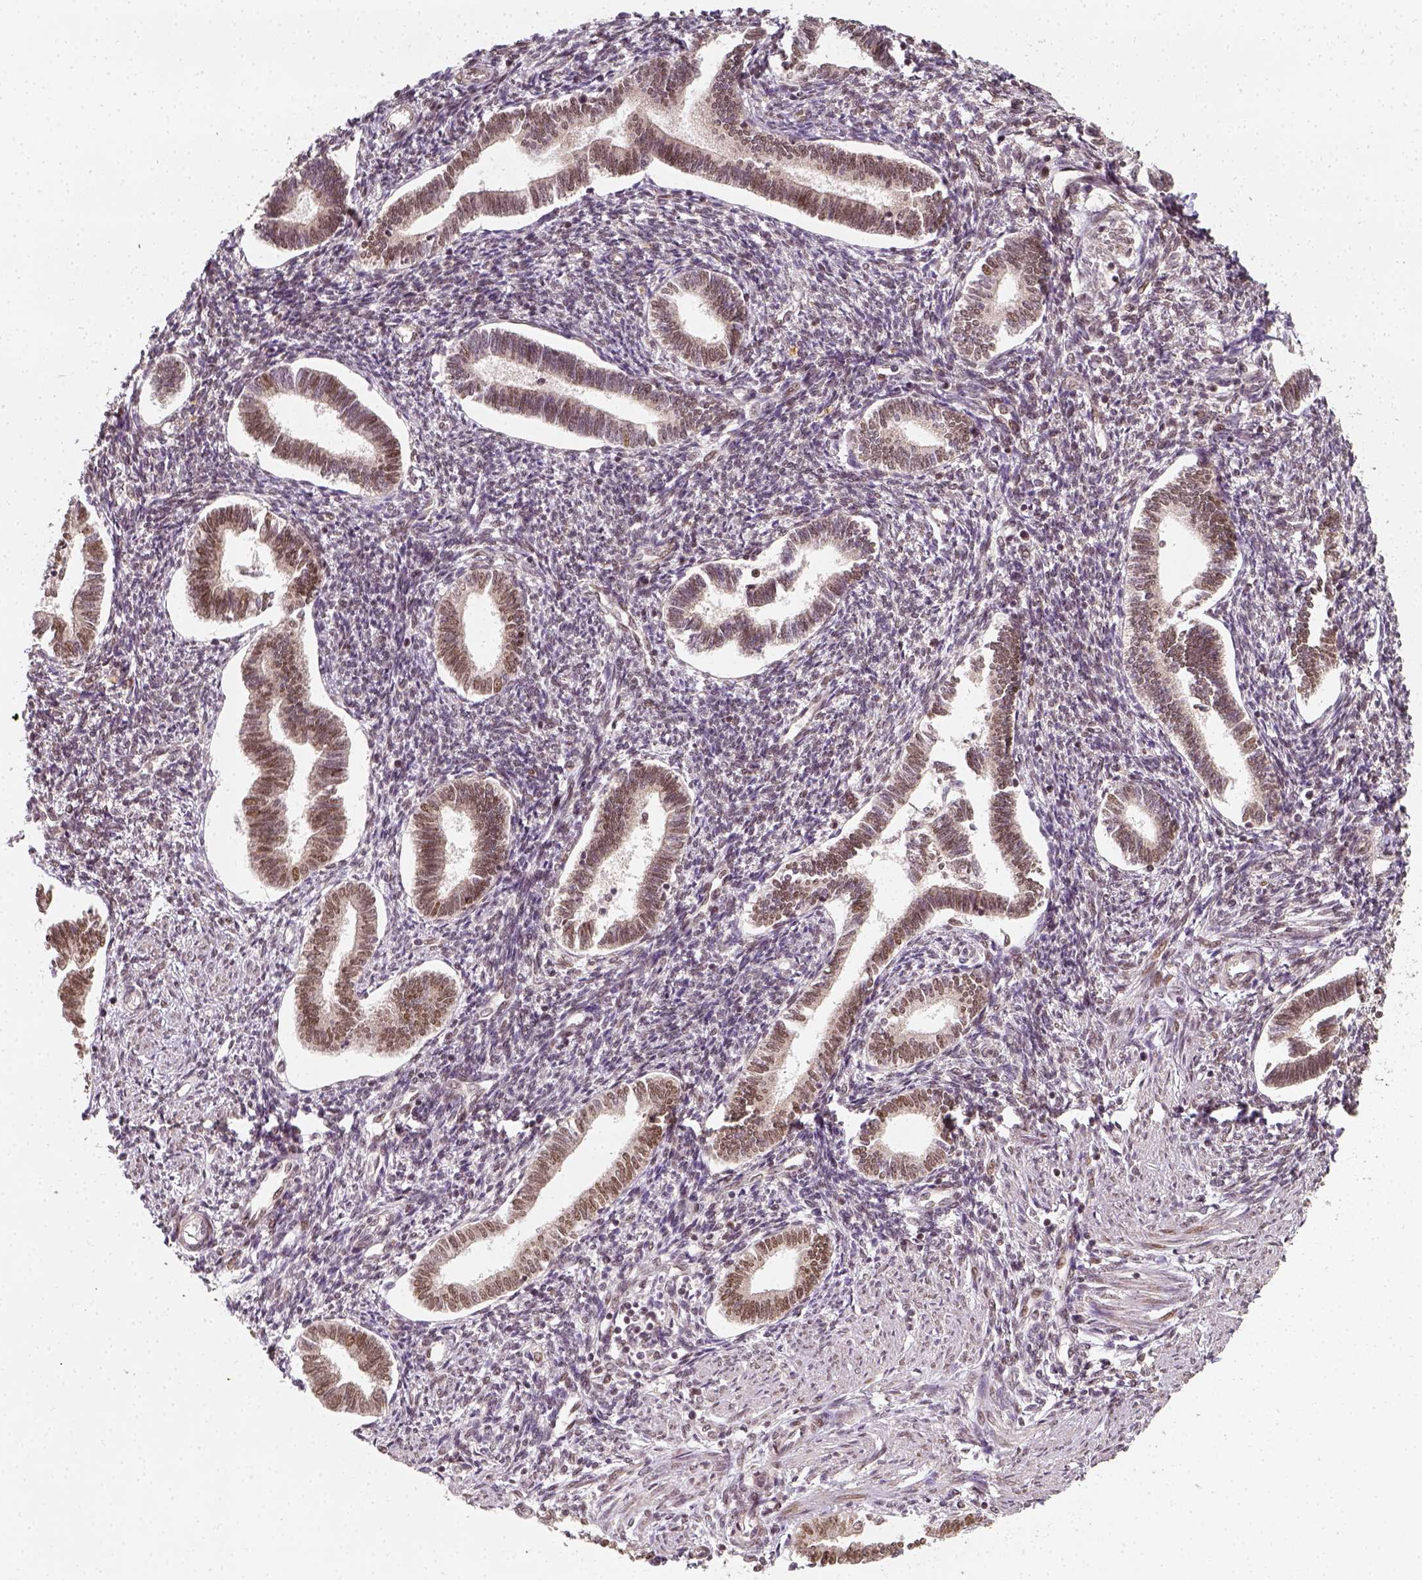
{"staining": {"intensity": "weak", "quantity": ">75%", "location": "nuclear"}, "tissue": "endometrium", "cell_type": "Cells in endometrial stroma", "image_type": "normal", "snomed": [{"axis": "morphology", "description": "Normal tissue, NOS"}, {"axis": "topography", "description": "Endometrium"}], "caption": "Approximately >75% of cells in endometrial stroma in normal endometrium demonstrate weak nuclear protein positivity as visualized by brown immunohistochemical staining.", "gene": "ZMAT3", "patient": {"sex": "female", "age": 42}}